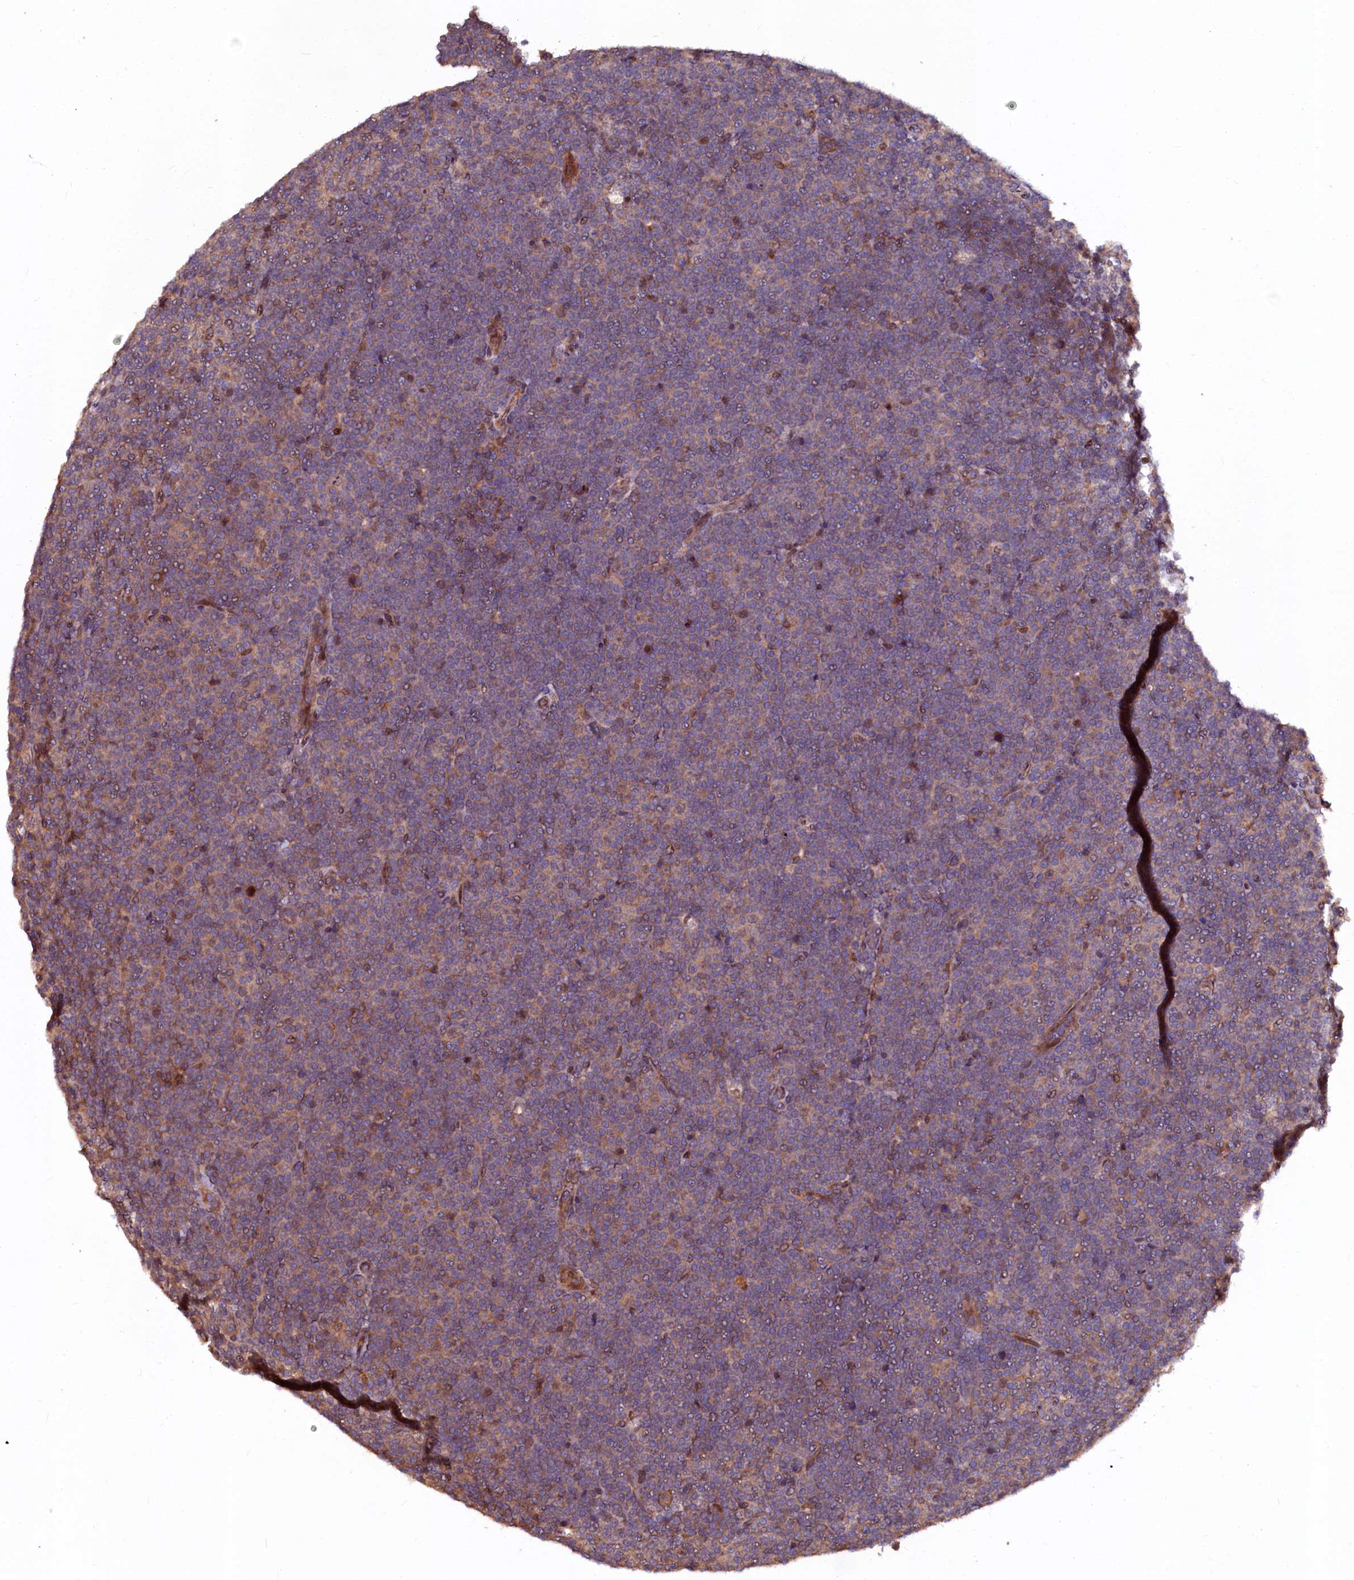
{"staining": {"intensity": "moderate", "quantity": "<25%", "location": "cytoplasmic/membranous"}, "tissue": "lymphoma", "cell_type": "Tumor cells", "image_type": "cancer", "snomed": [{"axis": "morphology", "description": "Malignant lymphoma, non-Hodgkin's type, Low grade"}, {"axis": "topography", "description": "Lymph node"}], "caption": "Brown immunohistochemical staining in human lymphoma shows moderate cytoplasmic/membranous expression in approximately <25% of tumor cells.", "gene": "N4BP1", "patient": {"sex": "female", "age": 67}}